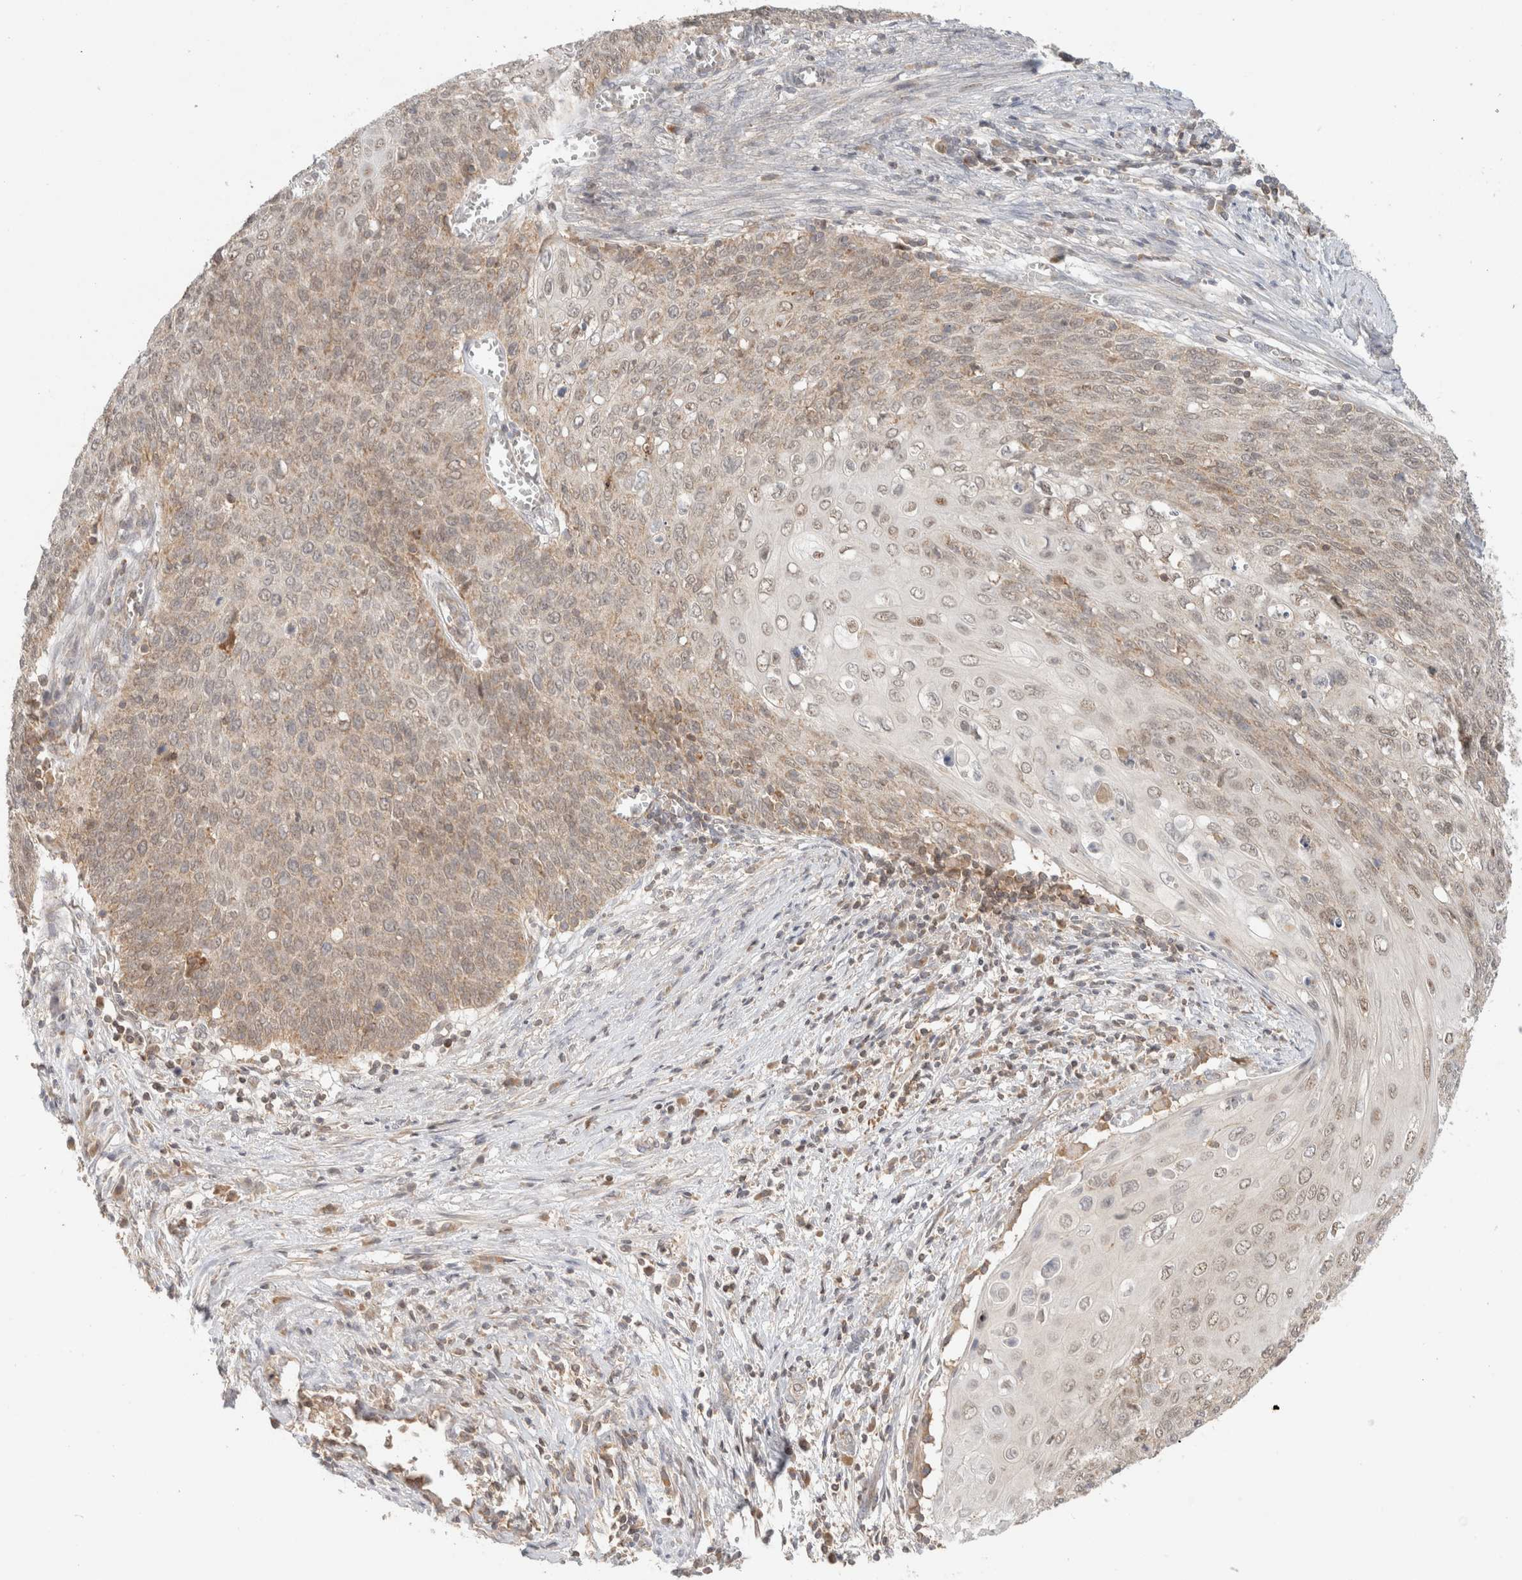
{"staining": {"intensity": "weak", "quantity": ">75%", "location": "cytoplasmic/membranous"}, "tissue": "cervical cancer", "cell_type": "Tumor cells", "image_type": "cancer", "snomed": [{"axis": "morphology", "description": "Squamous cell carcinoma, NOS"}, {"axis": "topography", "description": "Cervix"}], "caption": "A photomicrograph of squamous cell carcinoma (cervical) stained for a protein reveals weak cytoplasmic/membranous brown staining in tumor cells.", "gene": "MRM3", "patient": {"sex": "female", "age": 39}}